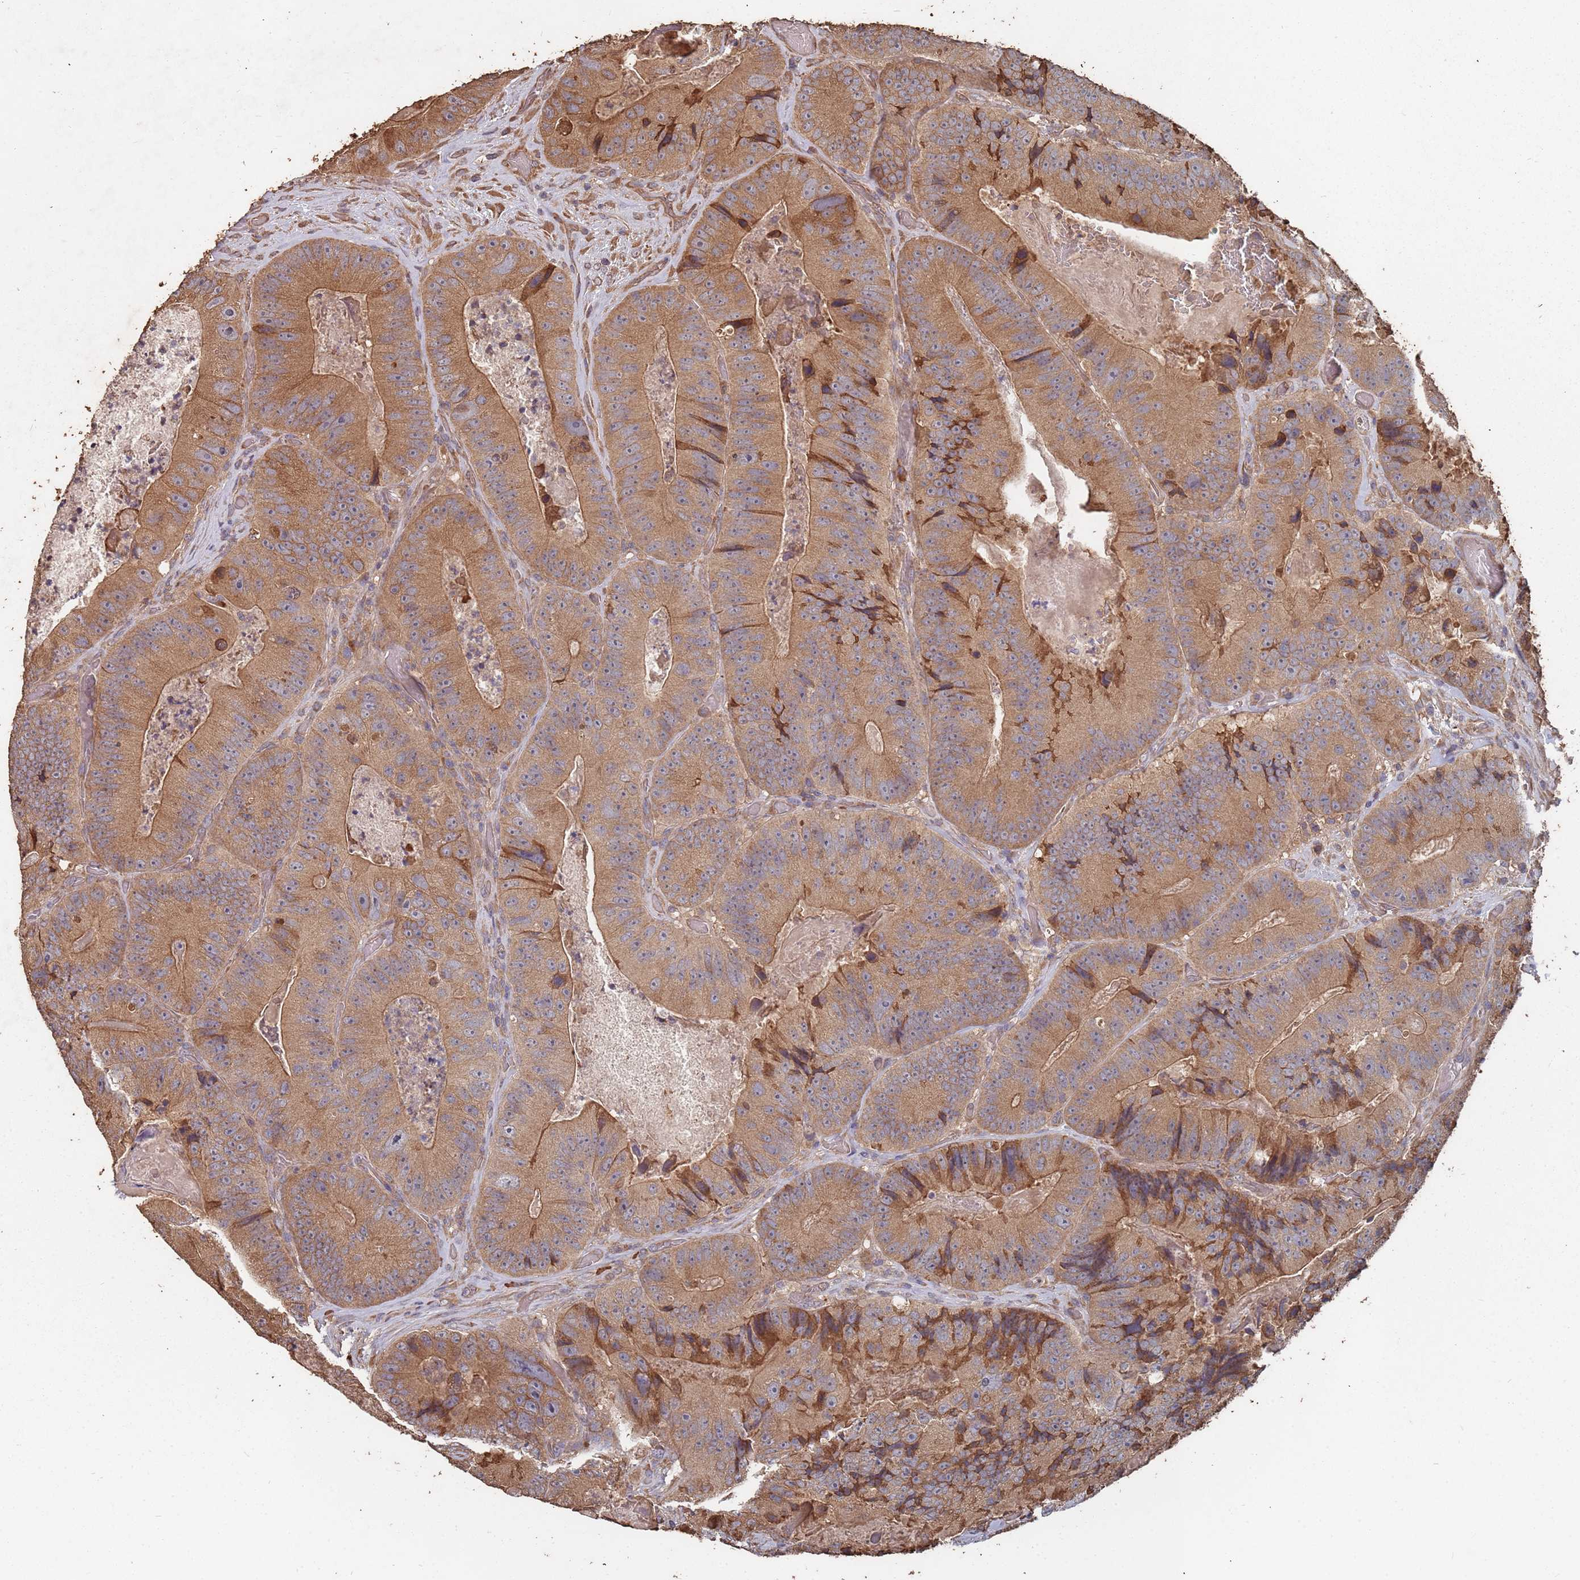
{"staining": {"intensity": "moderate", "quantity": ">75%", "location": "cytoplasmic/membranous"}, "tissue": "colorectal cancer", "cell_type": "Tumor cells", "image_type": "cancer", "snomed": [{"axis": "morphology", "description": "Adenocarcinoma, NOS"}, {"axis": "topography", "description": "Colon"}], "caption": "Colorectal adenocarcinoma stained with a brown dye shows moderate cytoplasmic/membranous positive positivity in approximately >75% of tumor cells.", "gene": "ATG5", "patient": {"sex": "female", "age": 86}}